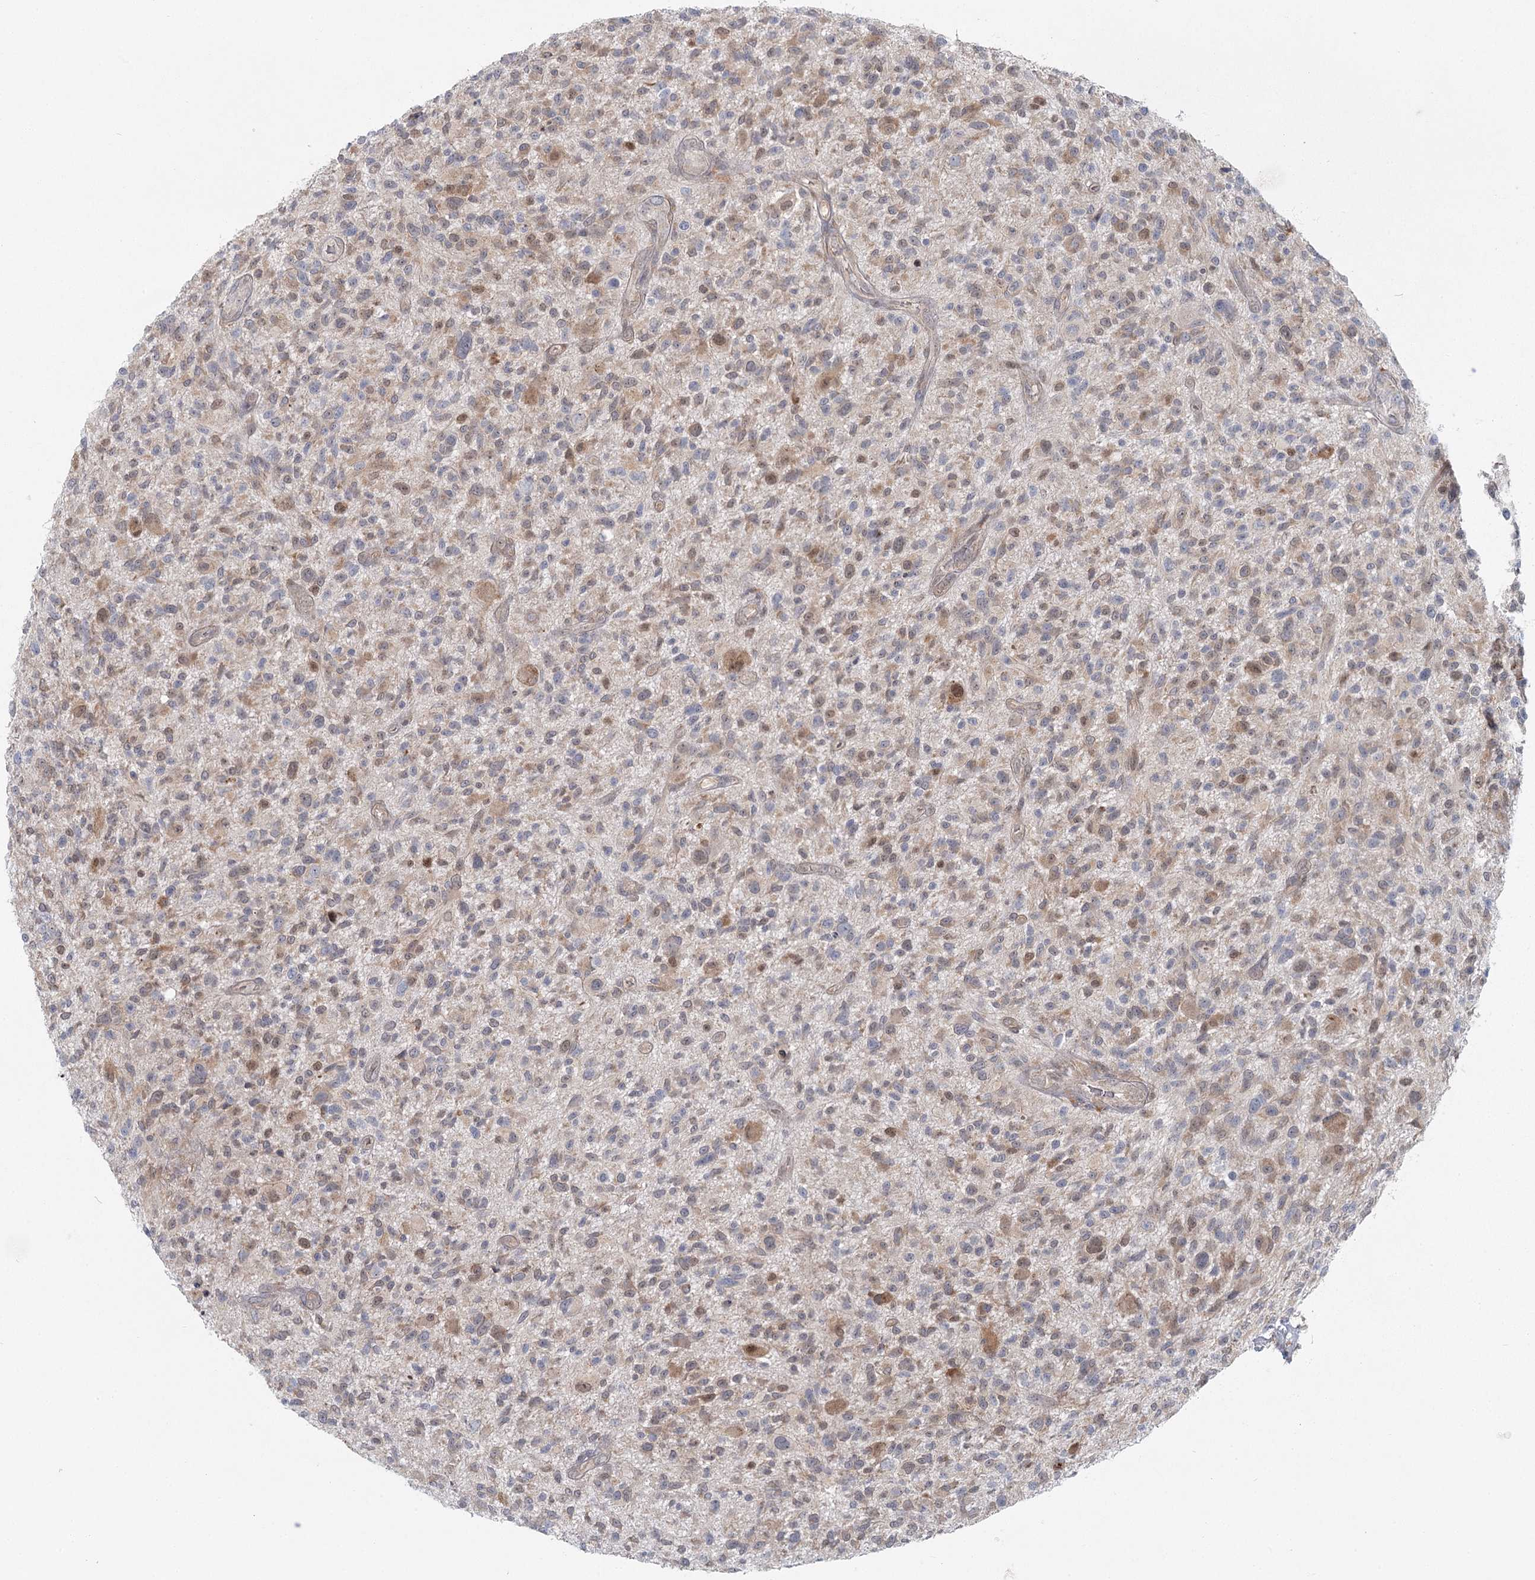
{"staining": {"intensity": "weak", "quantity": "25%-75%", "location": "cytoplasmic/membranous"}, "tissue": "glioma", "cell_type": "Tumor cells", "image_type": "cancer", "snomed": [{"axis": "morphology", "description": "Glioma, malignant, High grade"}, {"axis": "topography", "description": "Brain"}], "caption": "Protein expression analysis of malignant glioma (high-grade) reveals weak cytoplasmic/membranous staining in approximately 25%-75% of tumor cells. (DAB = brown stain, brightfield microscopy at high magnification).", "gene": "THNSL1", "patient": {"sex": "male", "age": 47}}